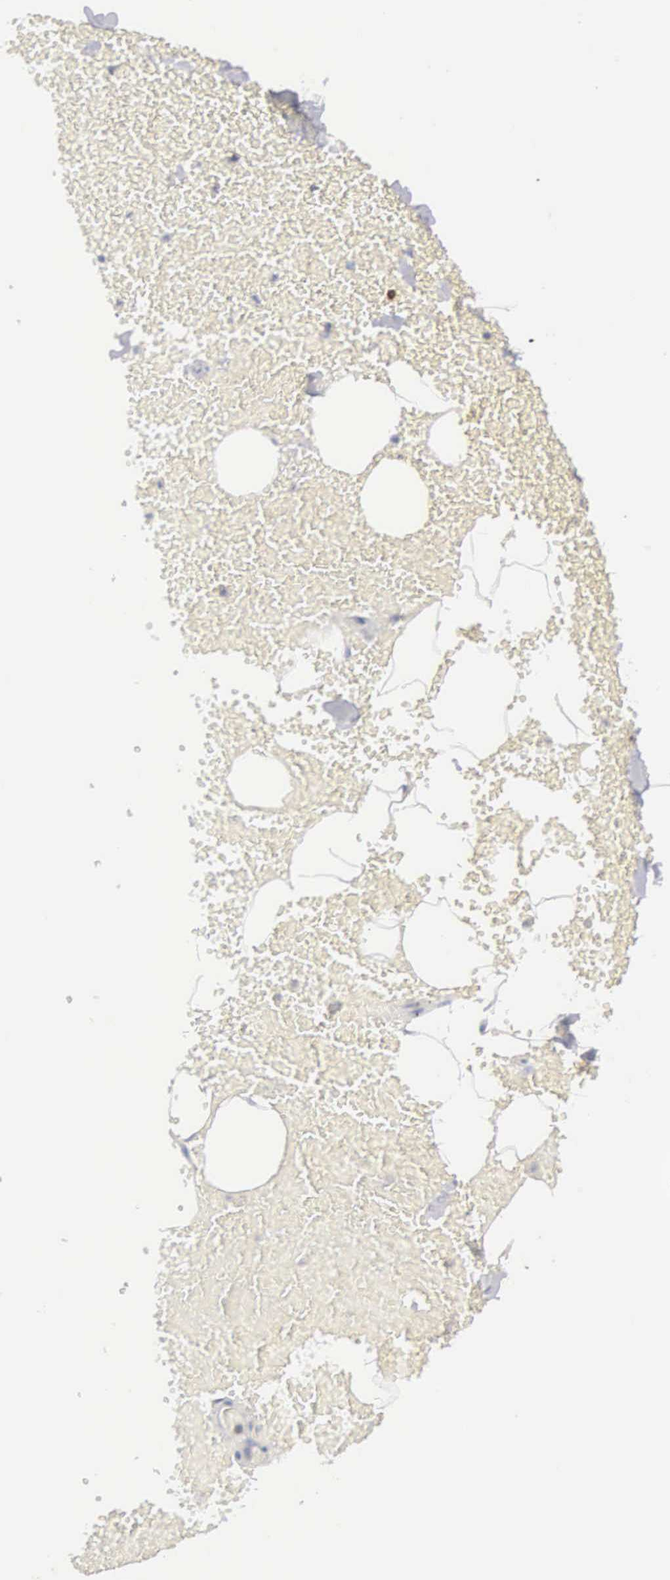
{"staining": {"intensity": "negative", "quantity": "none", "location": "none"}, "tissue": "adipose tissue", "cell_type": "Adipocytes", "image_type": "normal", "snomed": [{"axis": "morphology", "description": "Normal tissue, NOS"}, {"axis": "morphology", "description": "Inflammation, NOS"}, {"axis": "topography", "description": "Lymph node"}, {"axis": "topography", "description": "Peripheral nerve tissue"}], "caption": "Immunohistochemistry image of unremarkable adipose tissue stained for a protein (brown), which exhibits no expression in adipocytes.", "gene": "ENSG00000285304", "patient": {"sex": "male", "age": 52}}